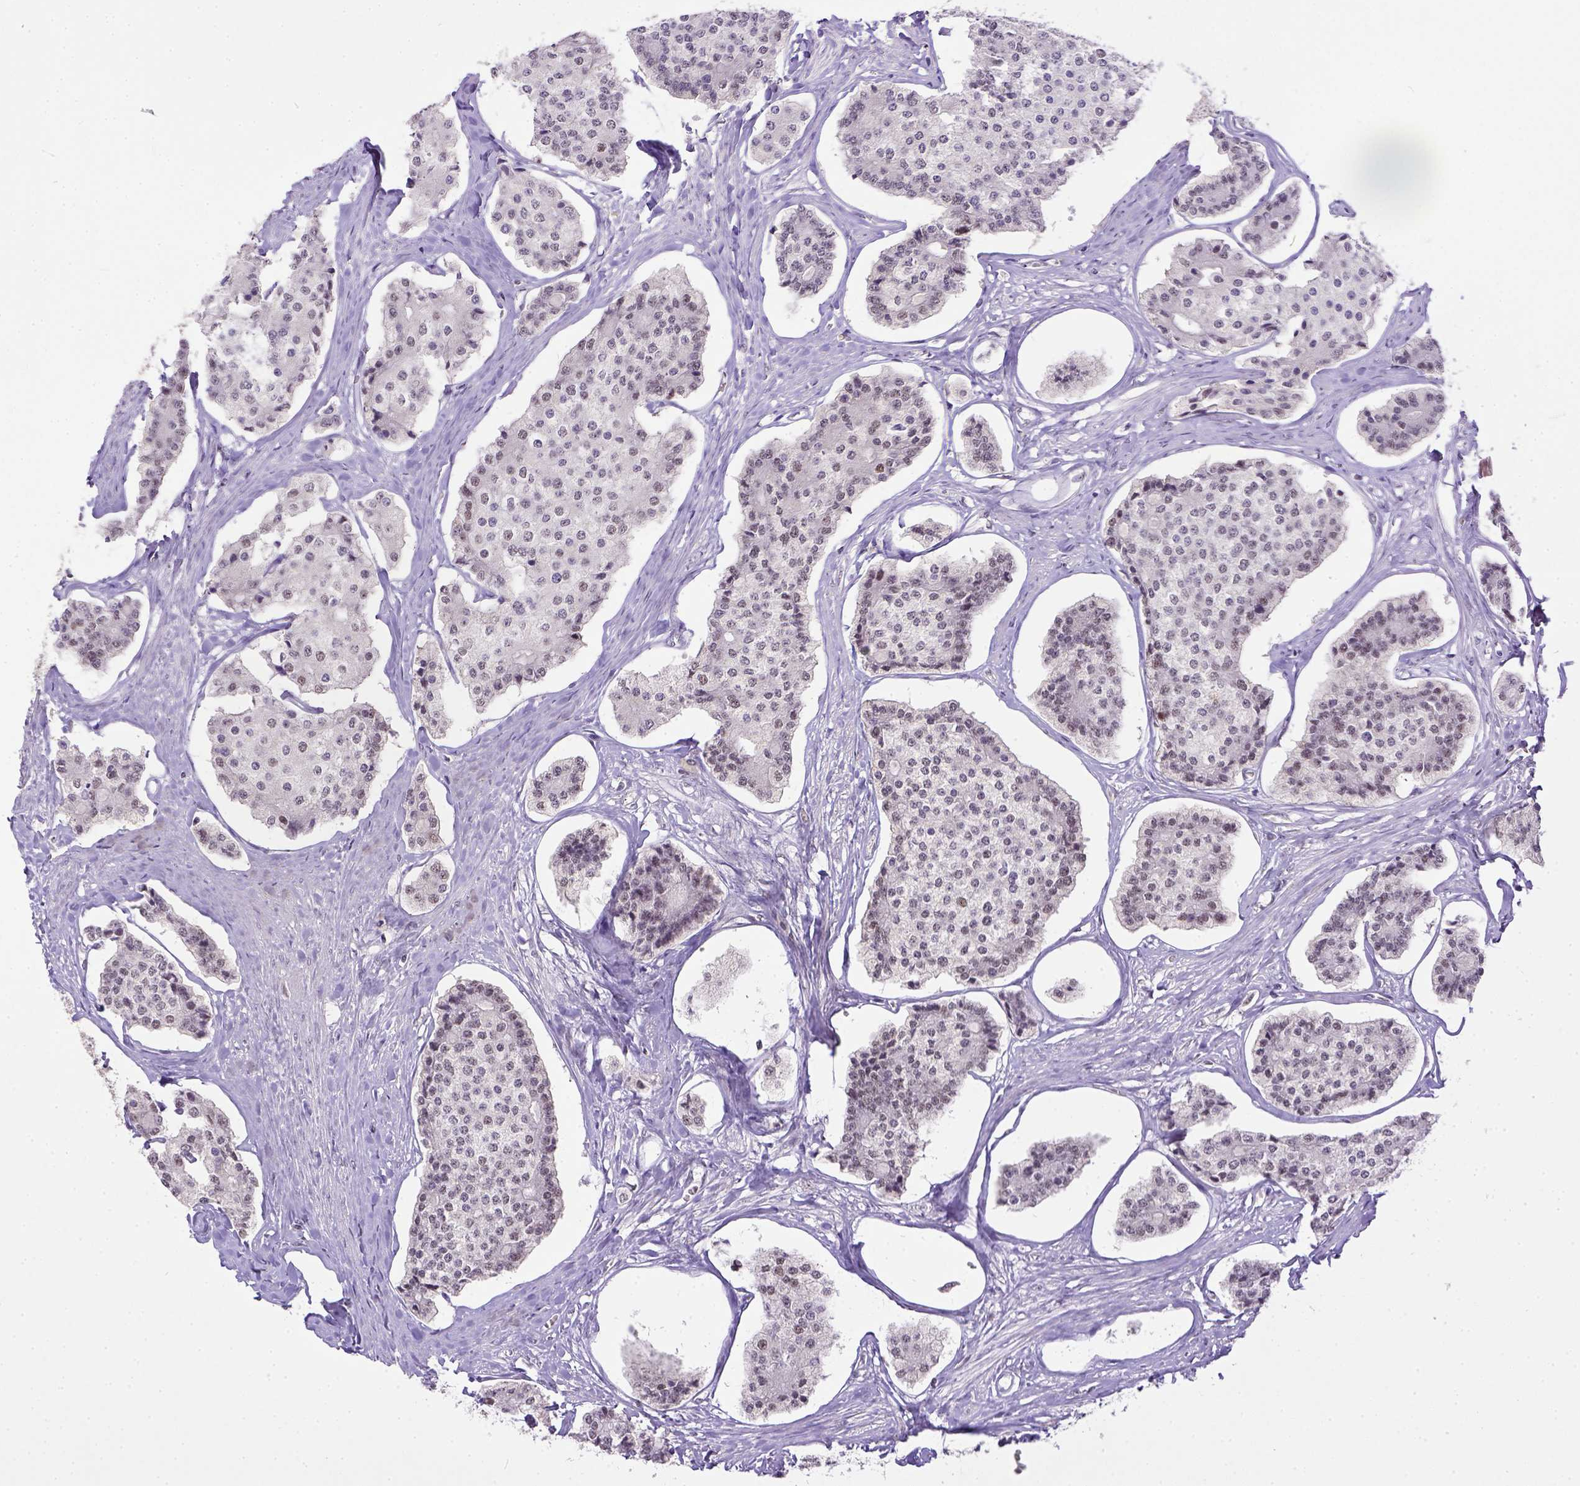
{"staining": {"intensity": "weak", "quantity": "25%-75%", "location": "nuclear"}, "tissue": "carcinoid", "cell_type": "Tumor cells", "image_type": "cancer", "snomed": [{"axis": "morphology", "description": "Carcinoid, malignant, NOS"}, {"axis": "topography", "description": "Small intestine"}], "caption": "The micrograph displays immunohistochemical staining of malignant carcinoid. There is weak nuclear expression is identified in approximately 25%-75% of tumor cells.", "gene": "ERCC1", "patient": {"sex": "female", "age": 65}}